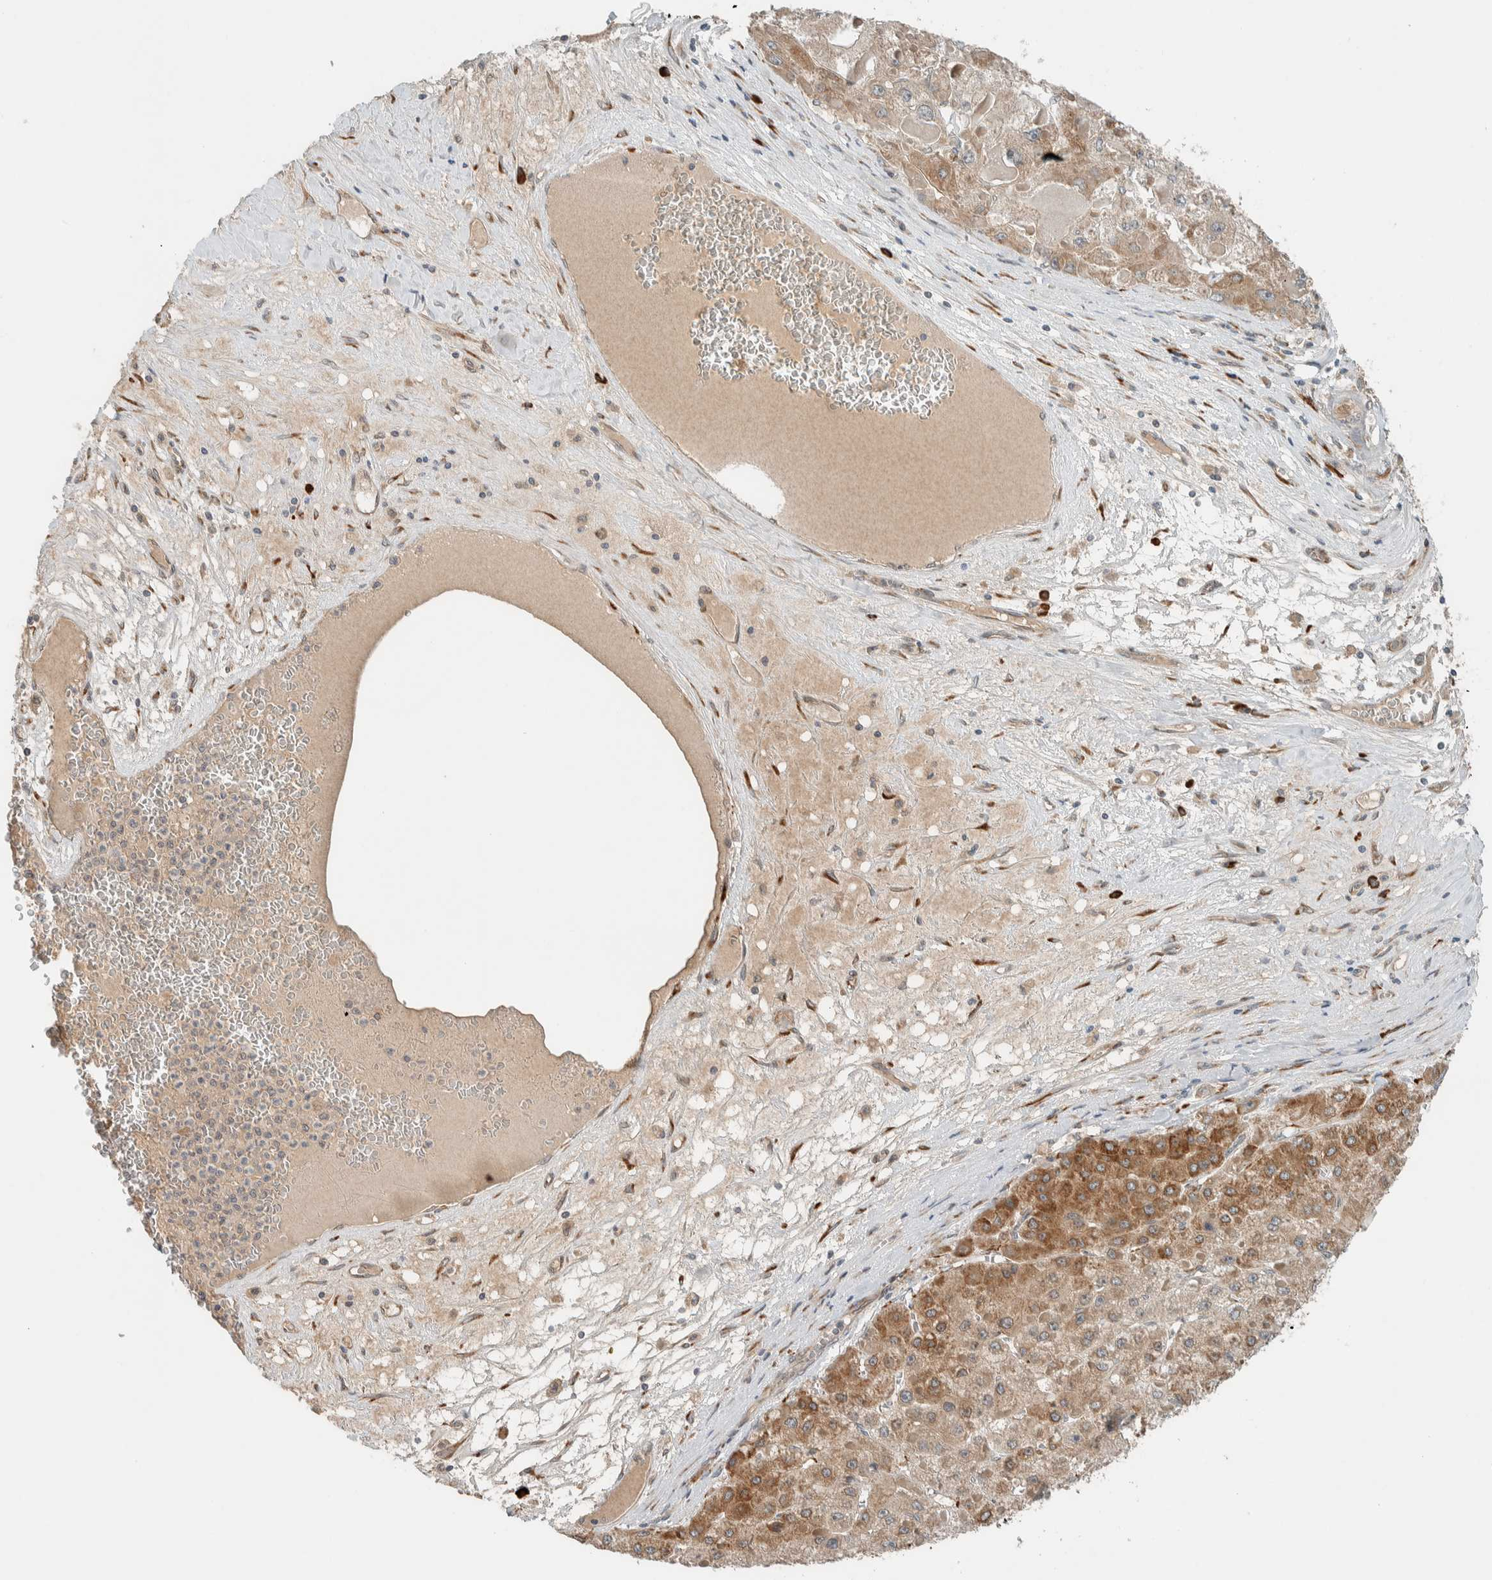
{"staining": {"intensity": "moderate", "quantity": ">75%", "location": "cytoplasmic/membranous"}, "tissue": "liver cancer", "cell_type": "Tumor cells", "image_type": "cancer", "snomed": [{"axis": "morphology", "description": "Carcinoma, Hepatocellular, NOS"}, {"axis": "topography", "description": "Liver"}], "caption": "Tumor cells show moderate cytoplasmic/membranous expression in about >75% of cells in liver hepatocellular carcinoma.", "gene": "CTBP2", "patient": {"sex": "female", "age": 73}}